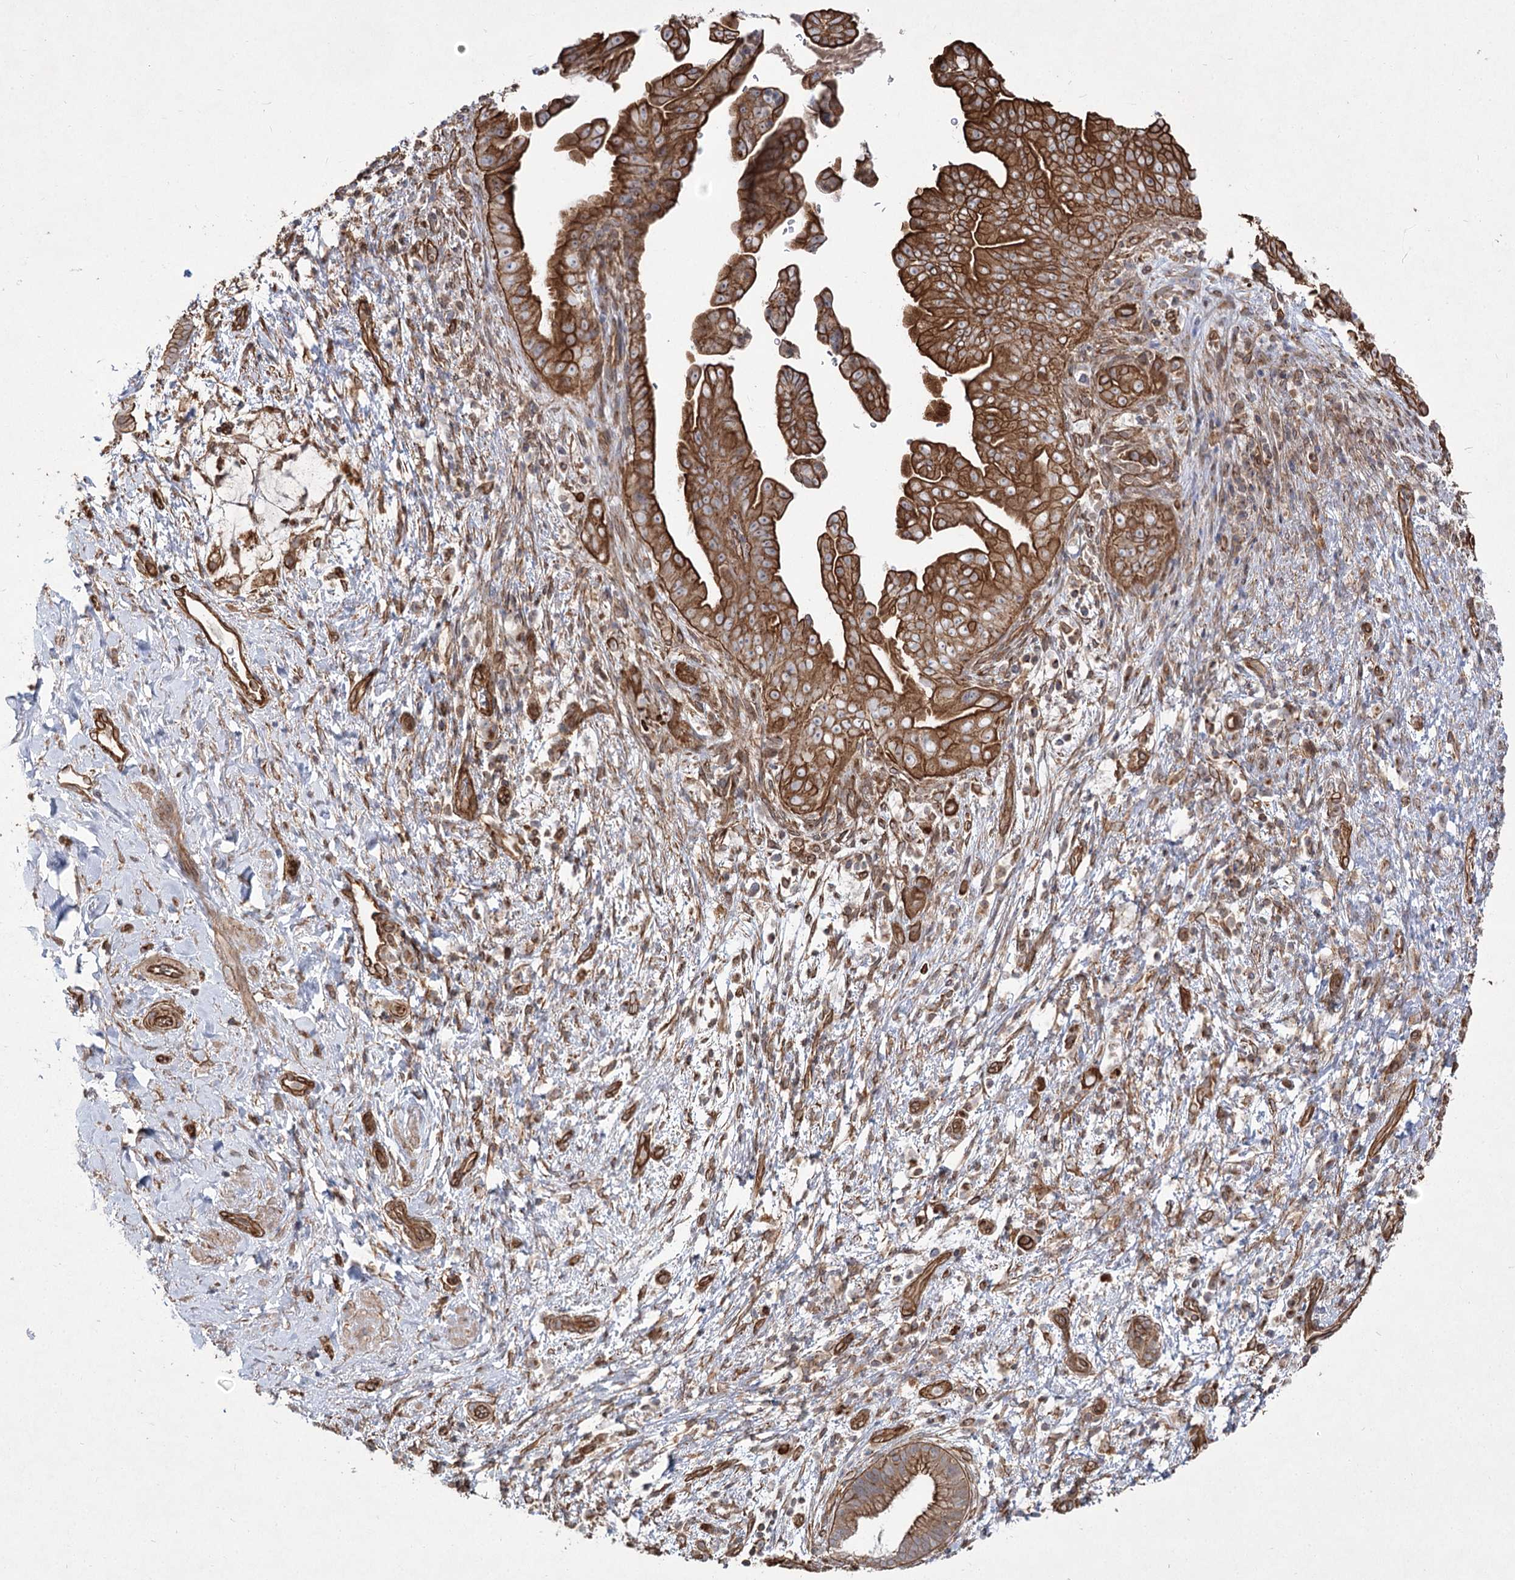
{"staining": {"intensity": "strong", "quantity": ">75%", "location": "cytoplasmic/membranous"}, "tissue": "pancreatic cancer", "cell_type": "Tumor cells", "image_type": "cancer", "snomed": [{"axis": "morphology", "description": "Adenocarcinoma, NOS"}, {"axis": "topography", "description": "Pancreas"}], "caption": "Protein staining of pancreatic cancer tissue exhibits strong cytoplasmic/membranous expression in approximately >75% of tumor cells.", "gene": "SH3BP5L", "patient": {"sex": "female", "age": 78}}